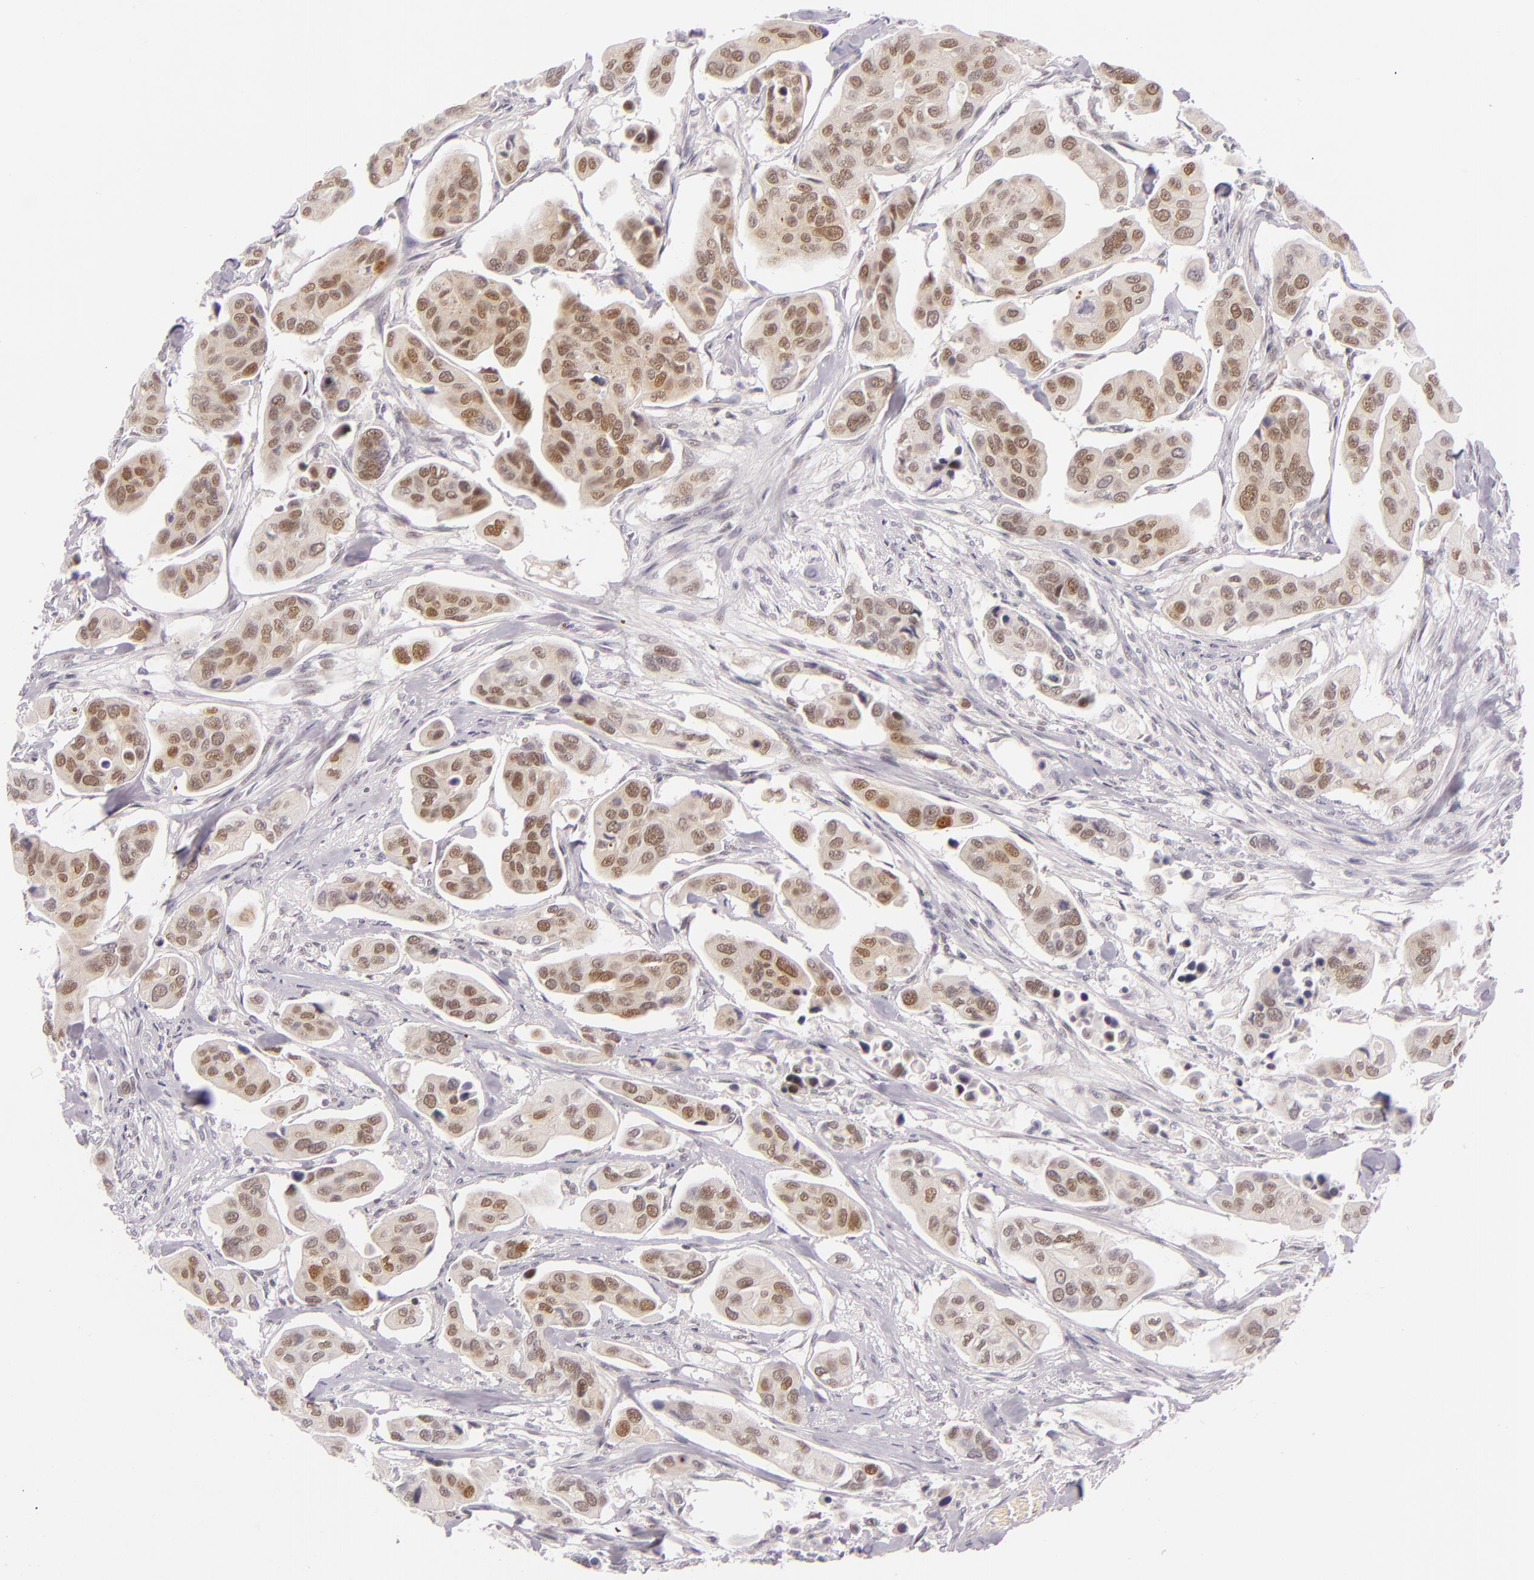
{"staining": {"intensity": "strong", "quantity": ">75%", "location": "cytoplasmic/membranous,nuclear"}, "tissue": "urothelial cancer", "cell_type": "Tumor cells", "image_type": "cancer", "snomed": [{"axis": "morphology", "description": "Adenocarcinoma, NOS"}, {"axis": "topography", "description": "Urinary bladder"}], "caption": "DAB immunohistochemical staining of human urothelial cancer displays strong cytoplasmic/membranous and nuclear protein staining in about >75% of tumor cells. The staining was performed using DAB (3,3'-diaminobenzidine), with brown indicating positive protein expression. Nuclei are stained blue with hematoxylin.", "gene": "BCL3", "patient": {"sex": "male", "age": 61}}